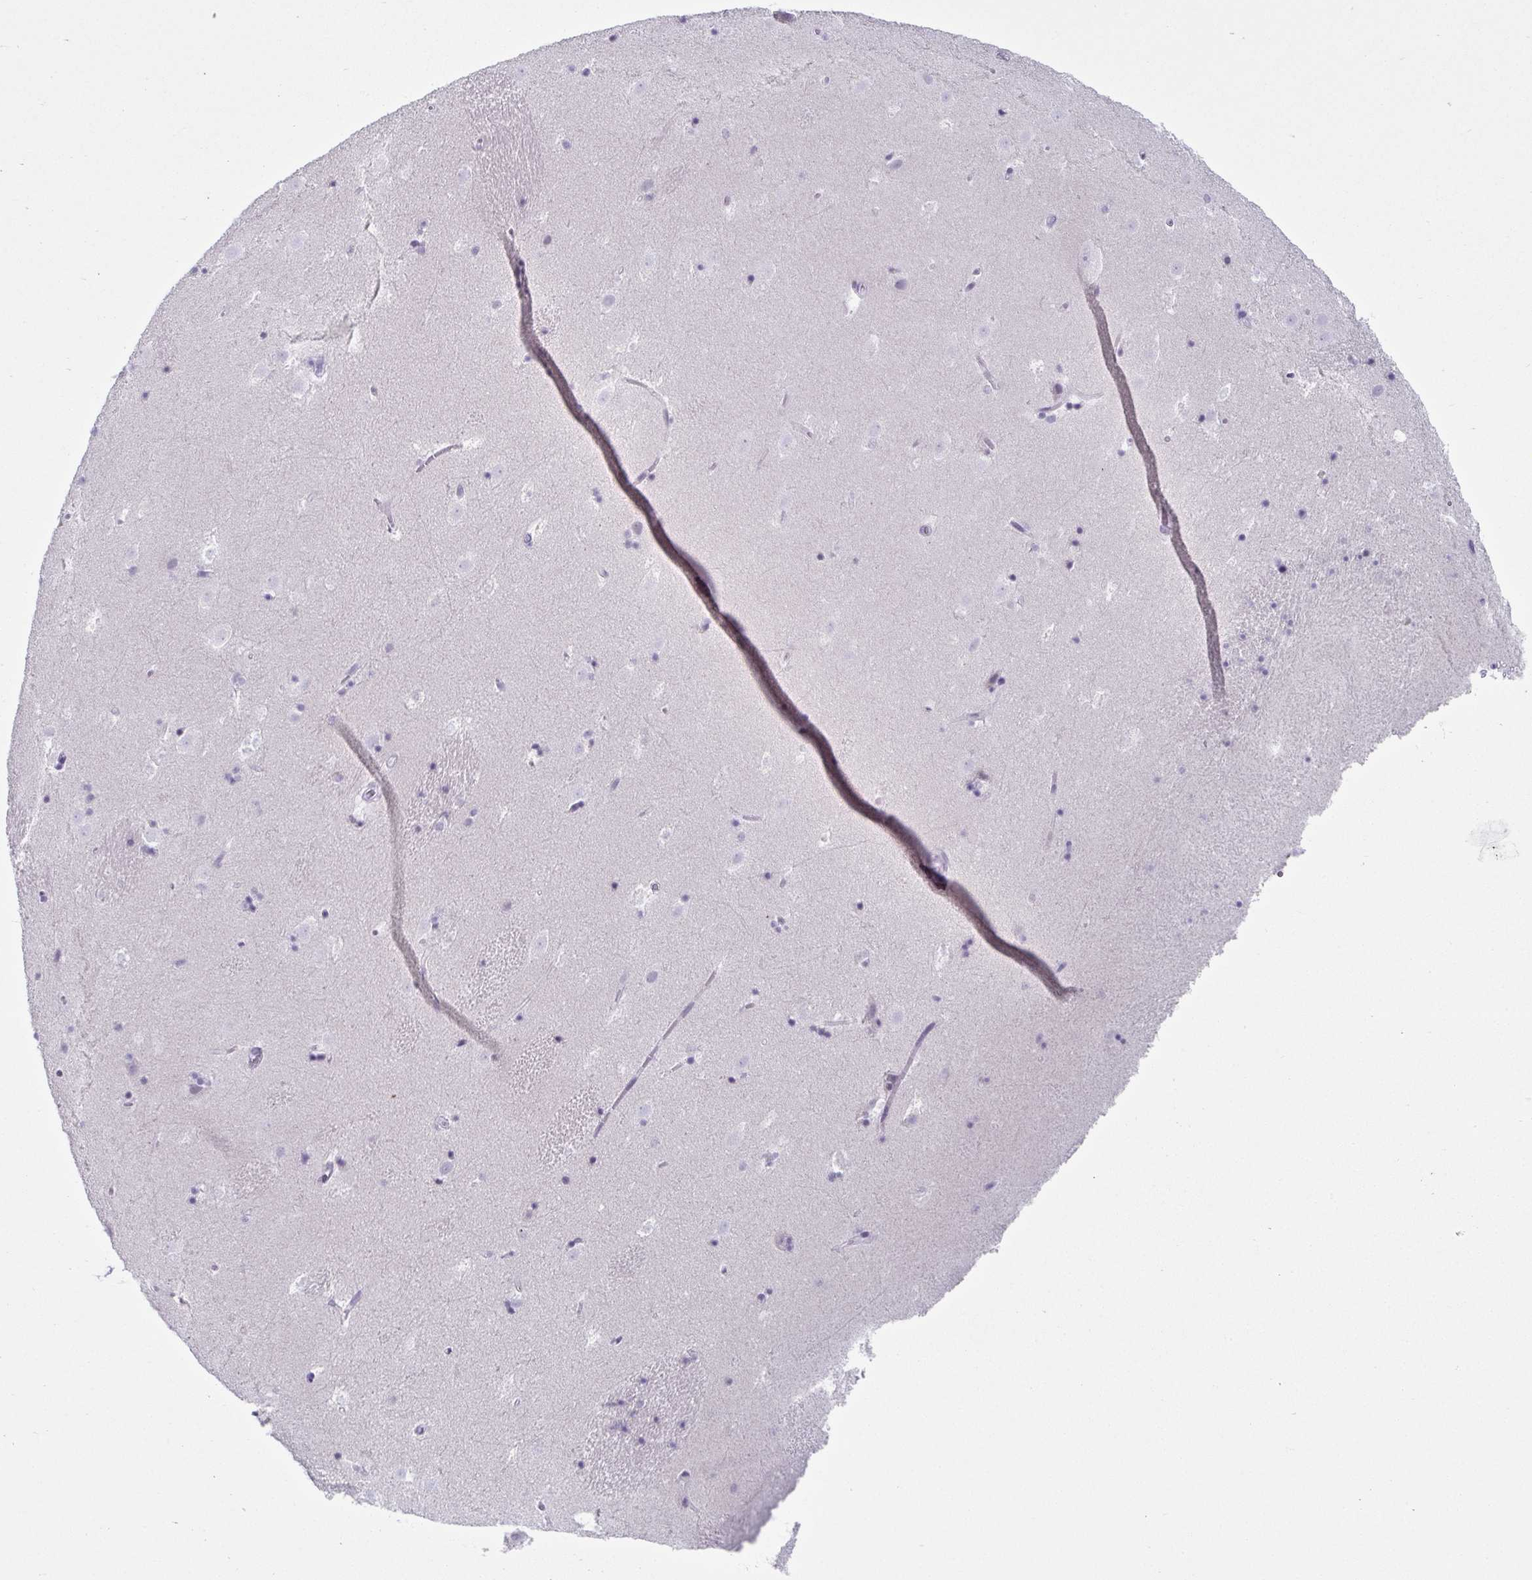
{"staining": {"intensity": "negative", "quantity": "none", "location": "none"}, "tissue": "caudate", "cell_type": "Glial cells", "image_type": "normal", "snomed": [{"axis": "morphology", "description": "Normal tissue, NOS"}, {"axis": "topography", "description": "Lateral ventricle wall"}], "caption": "Protein analysis of benign caudate displays no significant staining in glial cells.", "gene": "VSIG10L", "patient": {"sex": "male", "age": 37}}